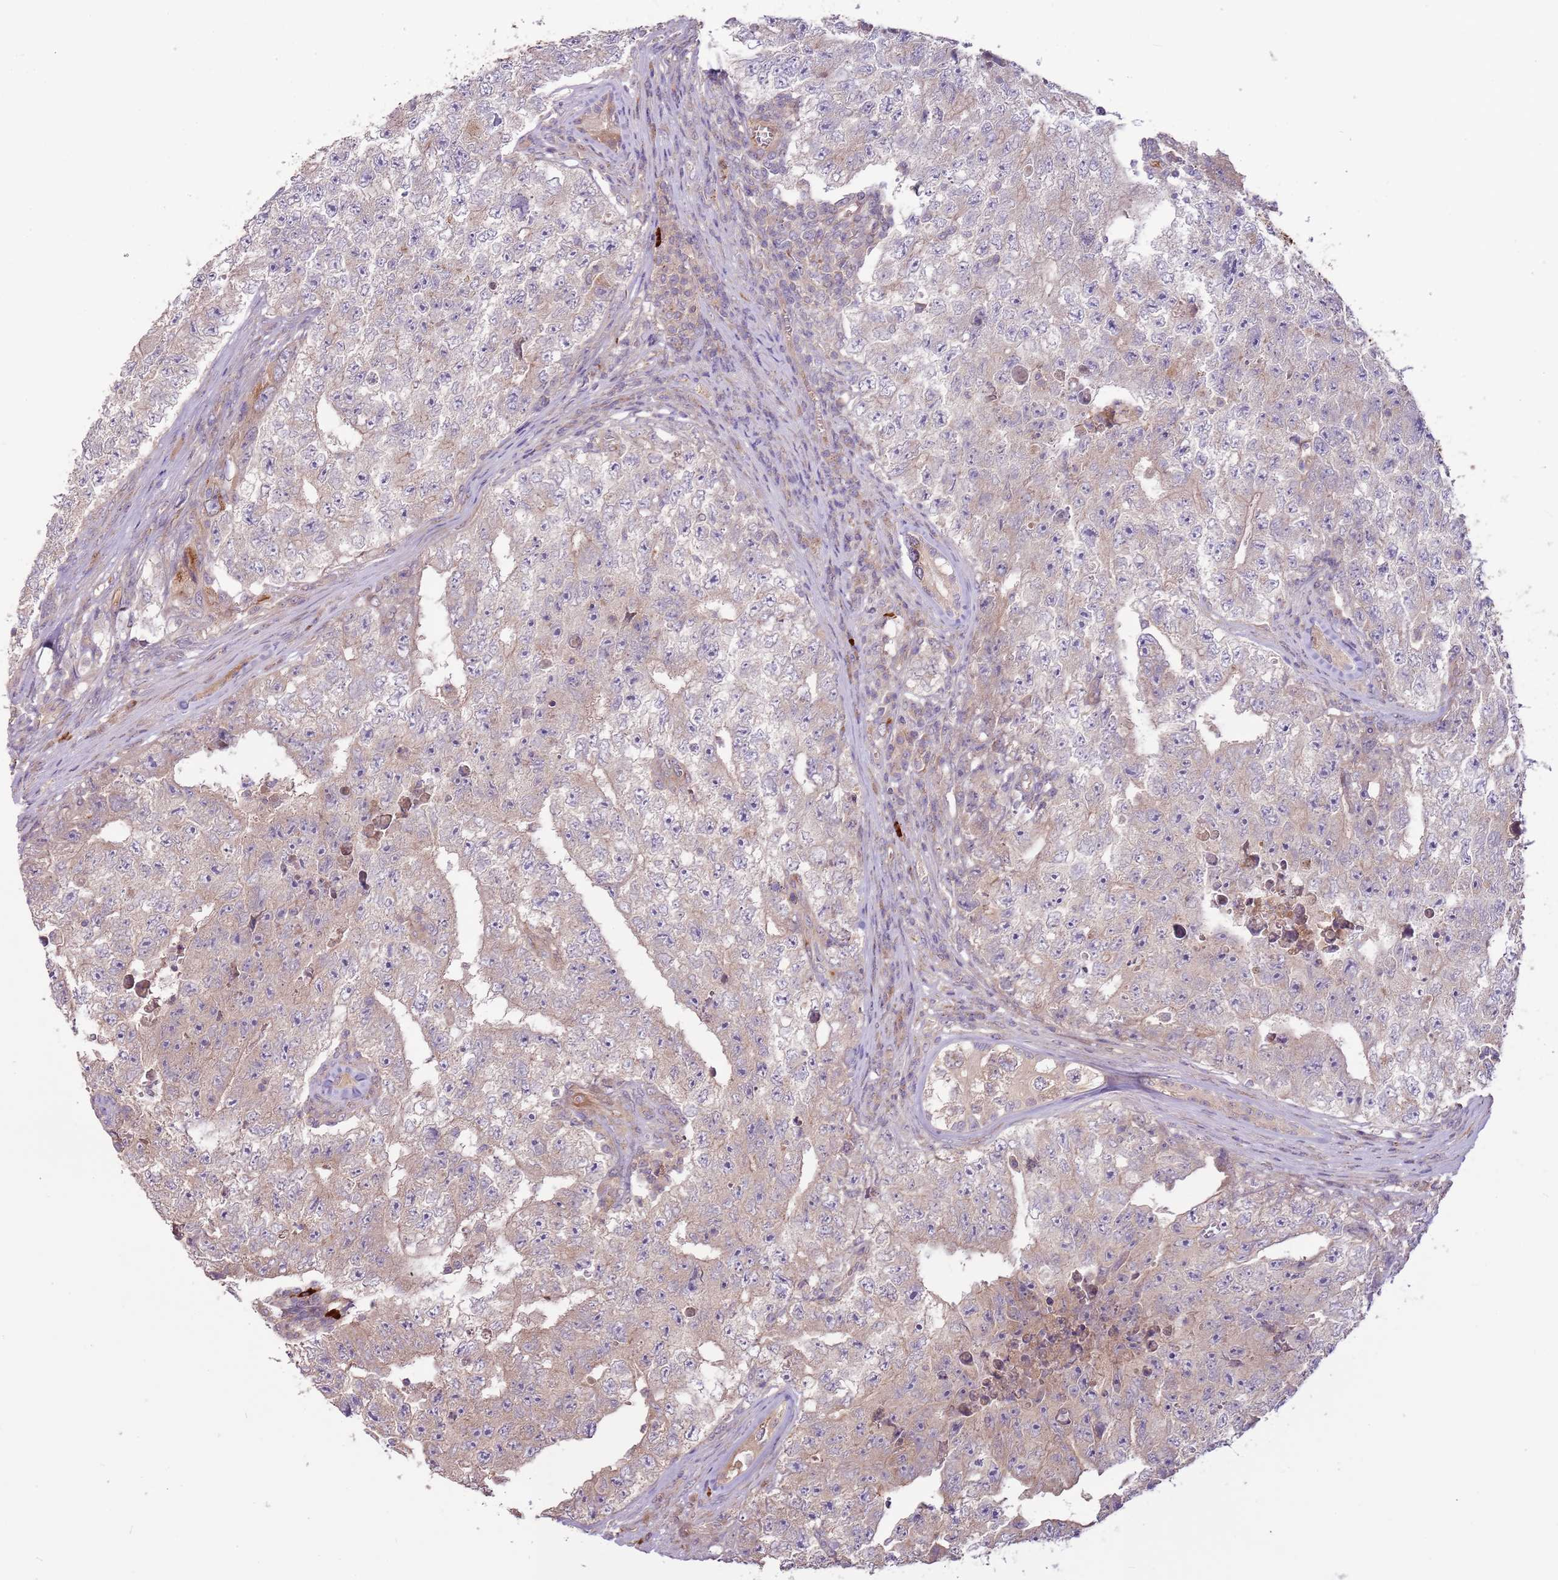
{"staining": {"intensity": "weak", "quantity": "25%-75%", "location": "cytoplasmic/membranous"}, "tissue": "testis cancer", "cell_type": "Tumor cells", "image_type": "cancer", "snomed": [{"axis": "morphology", "description": "Carcinoma, Embryonal, NOS"}, {"axis": "topography", "description": "Testis"}], "caption": "Embryonal carcinoma (testis) stained for a protein exhibits weak cytoplasmic/membranous positivity in tumor cells.", "gene": "RNF128", "patient": {"sex": "male", "age": 17}}